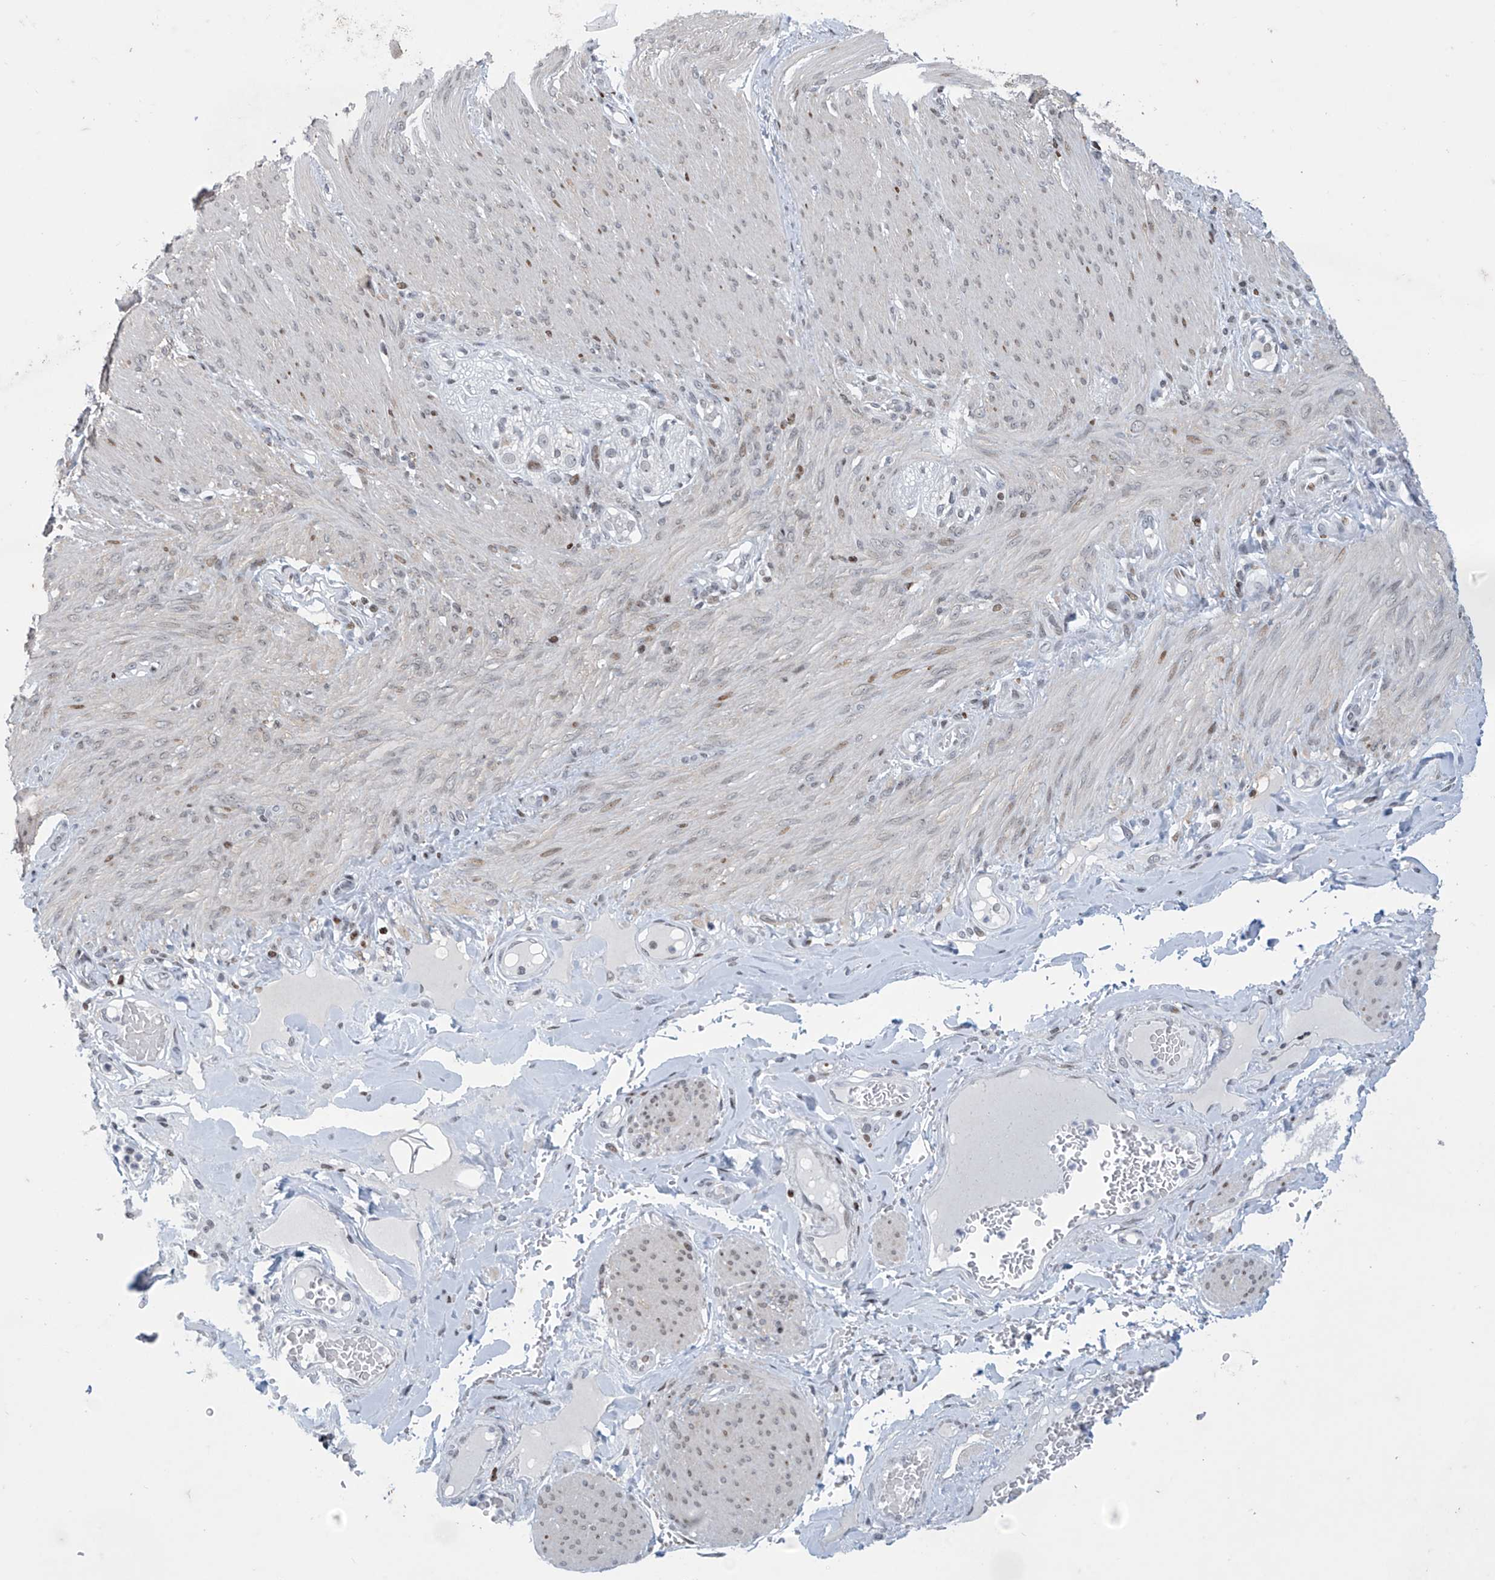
{"staining": {"intensity": "negative", "quantity": "none", "location": "none"}, "tissue": "adipose tissue", "cell_type": "Adipocytes", "image_type": "normal", "snomed": [{"axis": "morphology", "description": "Normal tissue, NOS"}, {"axis": "topography", "description": "Colon"}, {"axis": "topography", "description": "Peripheral nerve tissue"}], "caption": "The micrograph exhibits no staining of adipocytes in unremarkable adipose tissue. (DAB (3,3'-diaminobenzidine) immunohistochemistry (IHC) with hematoxylin counter stain).", "gene": "RFX7", "patient": {"sex": "female", "age": 61}}